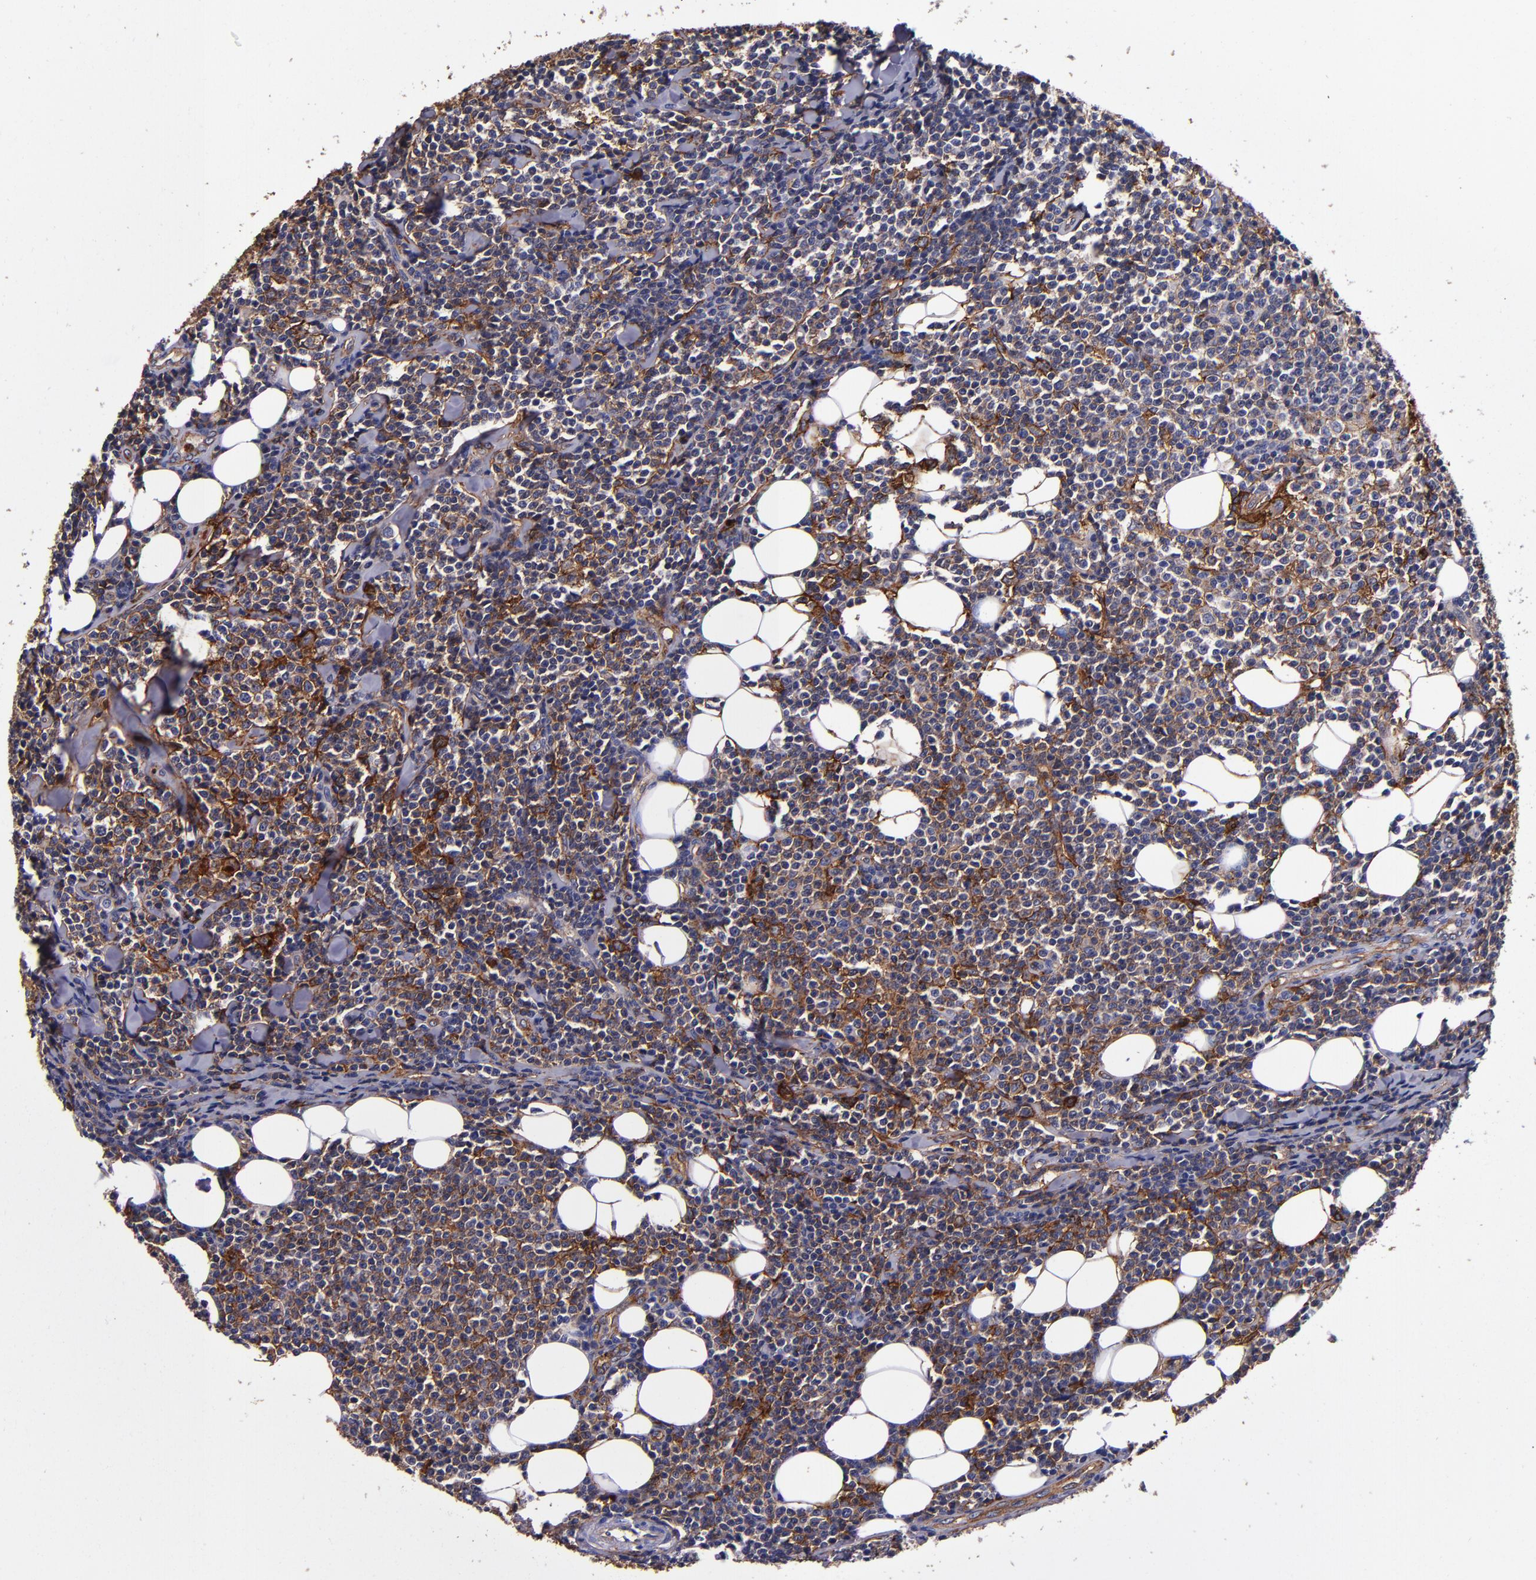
{"staining": {"intensity": "strong", "quantity": "<25%", "location": "cytoplasmic/membranous"}, "tissue": "lymphoma", "cell_type": "Tumor cells", "image_type": "cancer", "snomed": [{"axis": "morphology", "description": "Malignant lymphoma, non-Hodgkin's type, Low grade"}, {"axis": "topography", "description": "Soft tissue"}], "caption": "Strong cytoplasmic/membranous protein positivity is seen in approximately <25% of tumor cells in malignant lymphoma, non-Hodgkin's type (low-grade).", "gene": "SIRPA", "patient": {"sex": "male", "age": 92}}